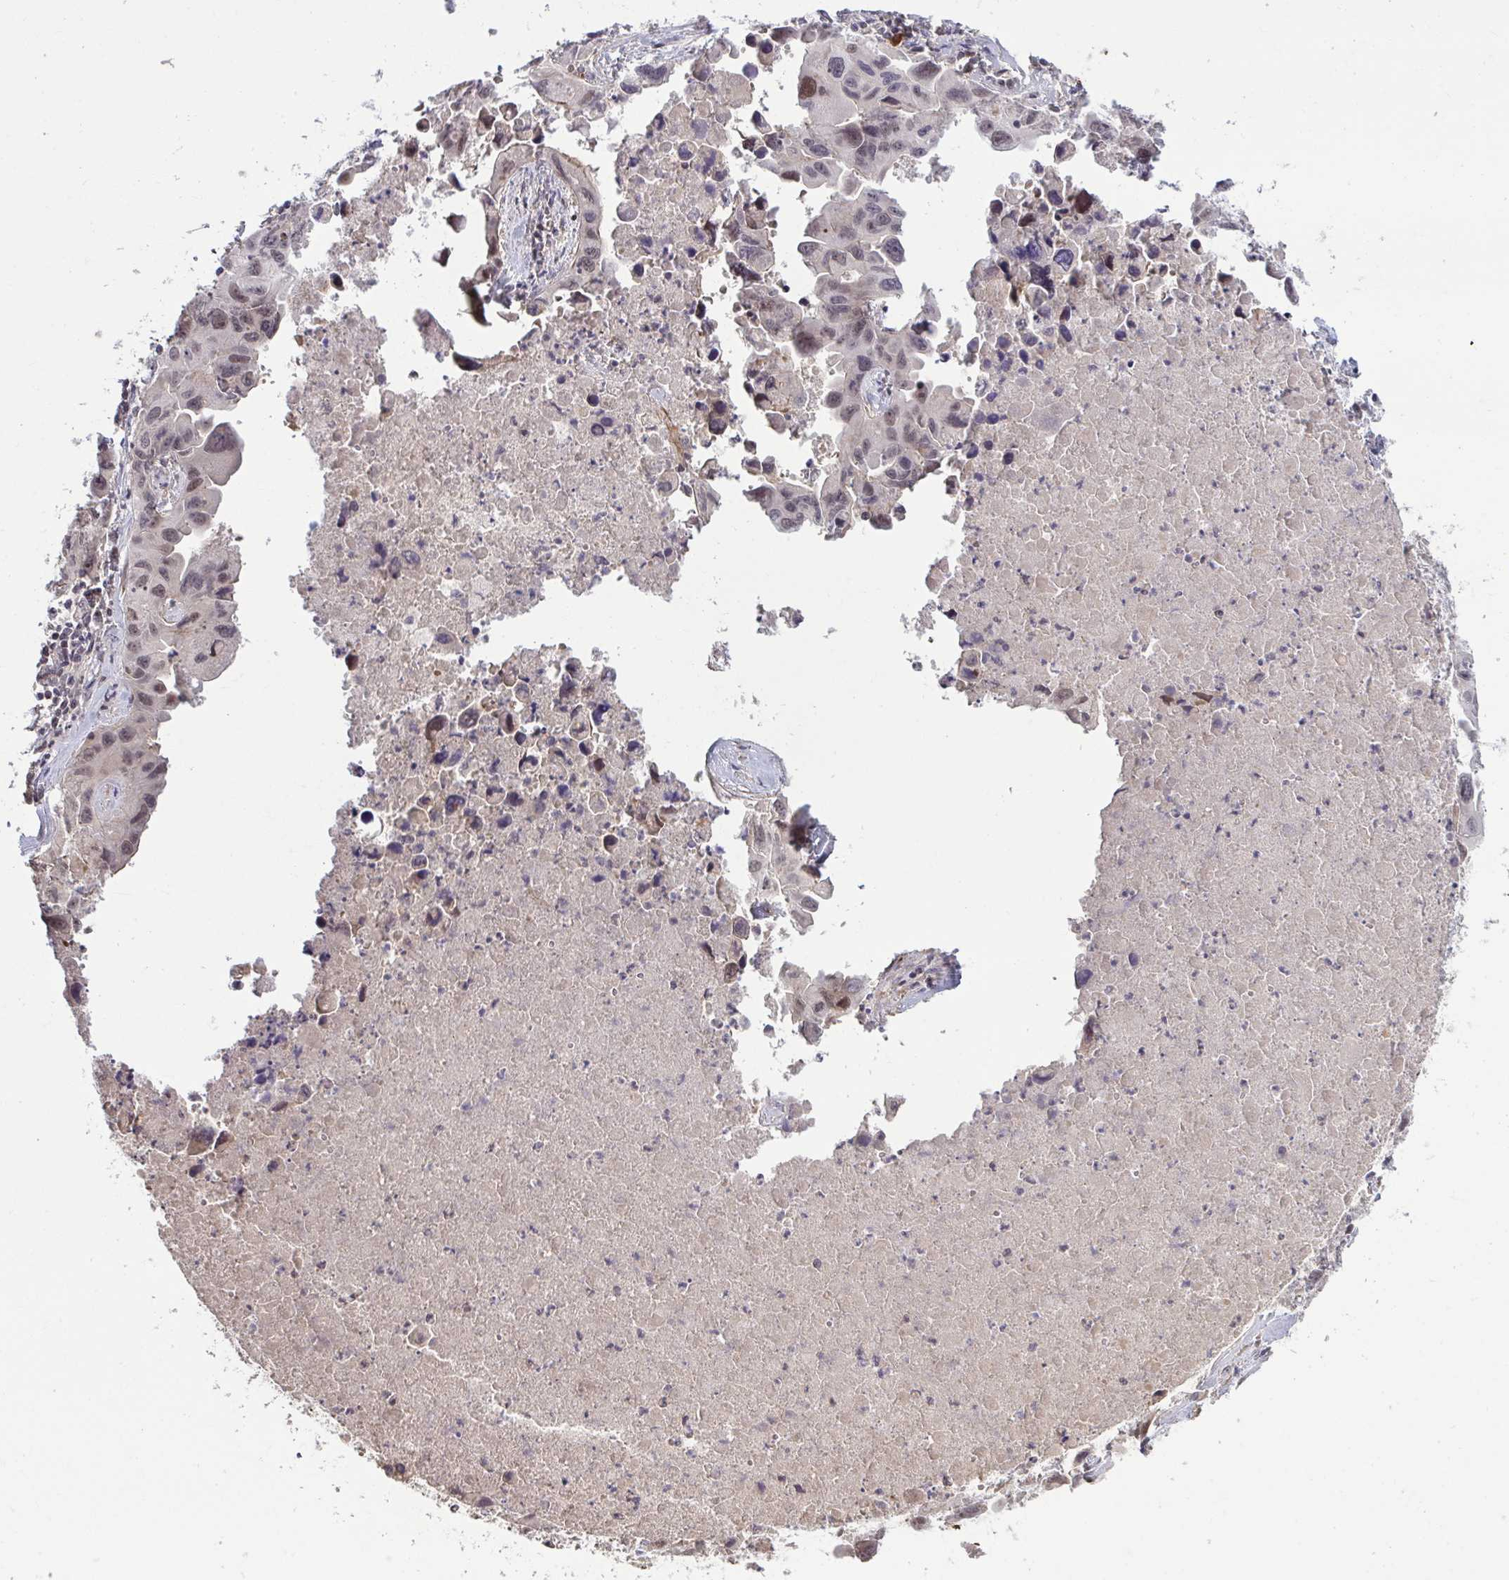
{"staining": {"intensity": "moderate", "quantity": ">75%", "location": "nuclear"}, "tissue": "lung cancer", "cell_type": "Tumor cells", "image_type": "cancer", "snomed": [{"axis": "morphology", "description": "Adenocarcinoma, NOS"}, {"axis": "topography", "description": "Lymph node"}, {"axis": "topography", "description": "Lung"}], "caption": "A medium amount of moderate nuclear expression is appreciated in approximately >75% of tumor cells in adenocarcinoma (lung) tissue. (DAB IHC, brown staining for protein, blue staining for nuclei).", "gene": "ZSCAN9", "patient": {"sex": "male", "age": 64}}